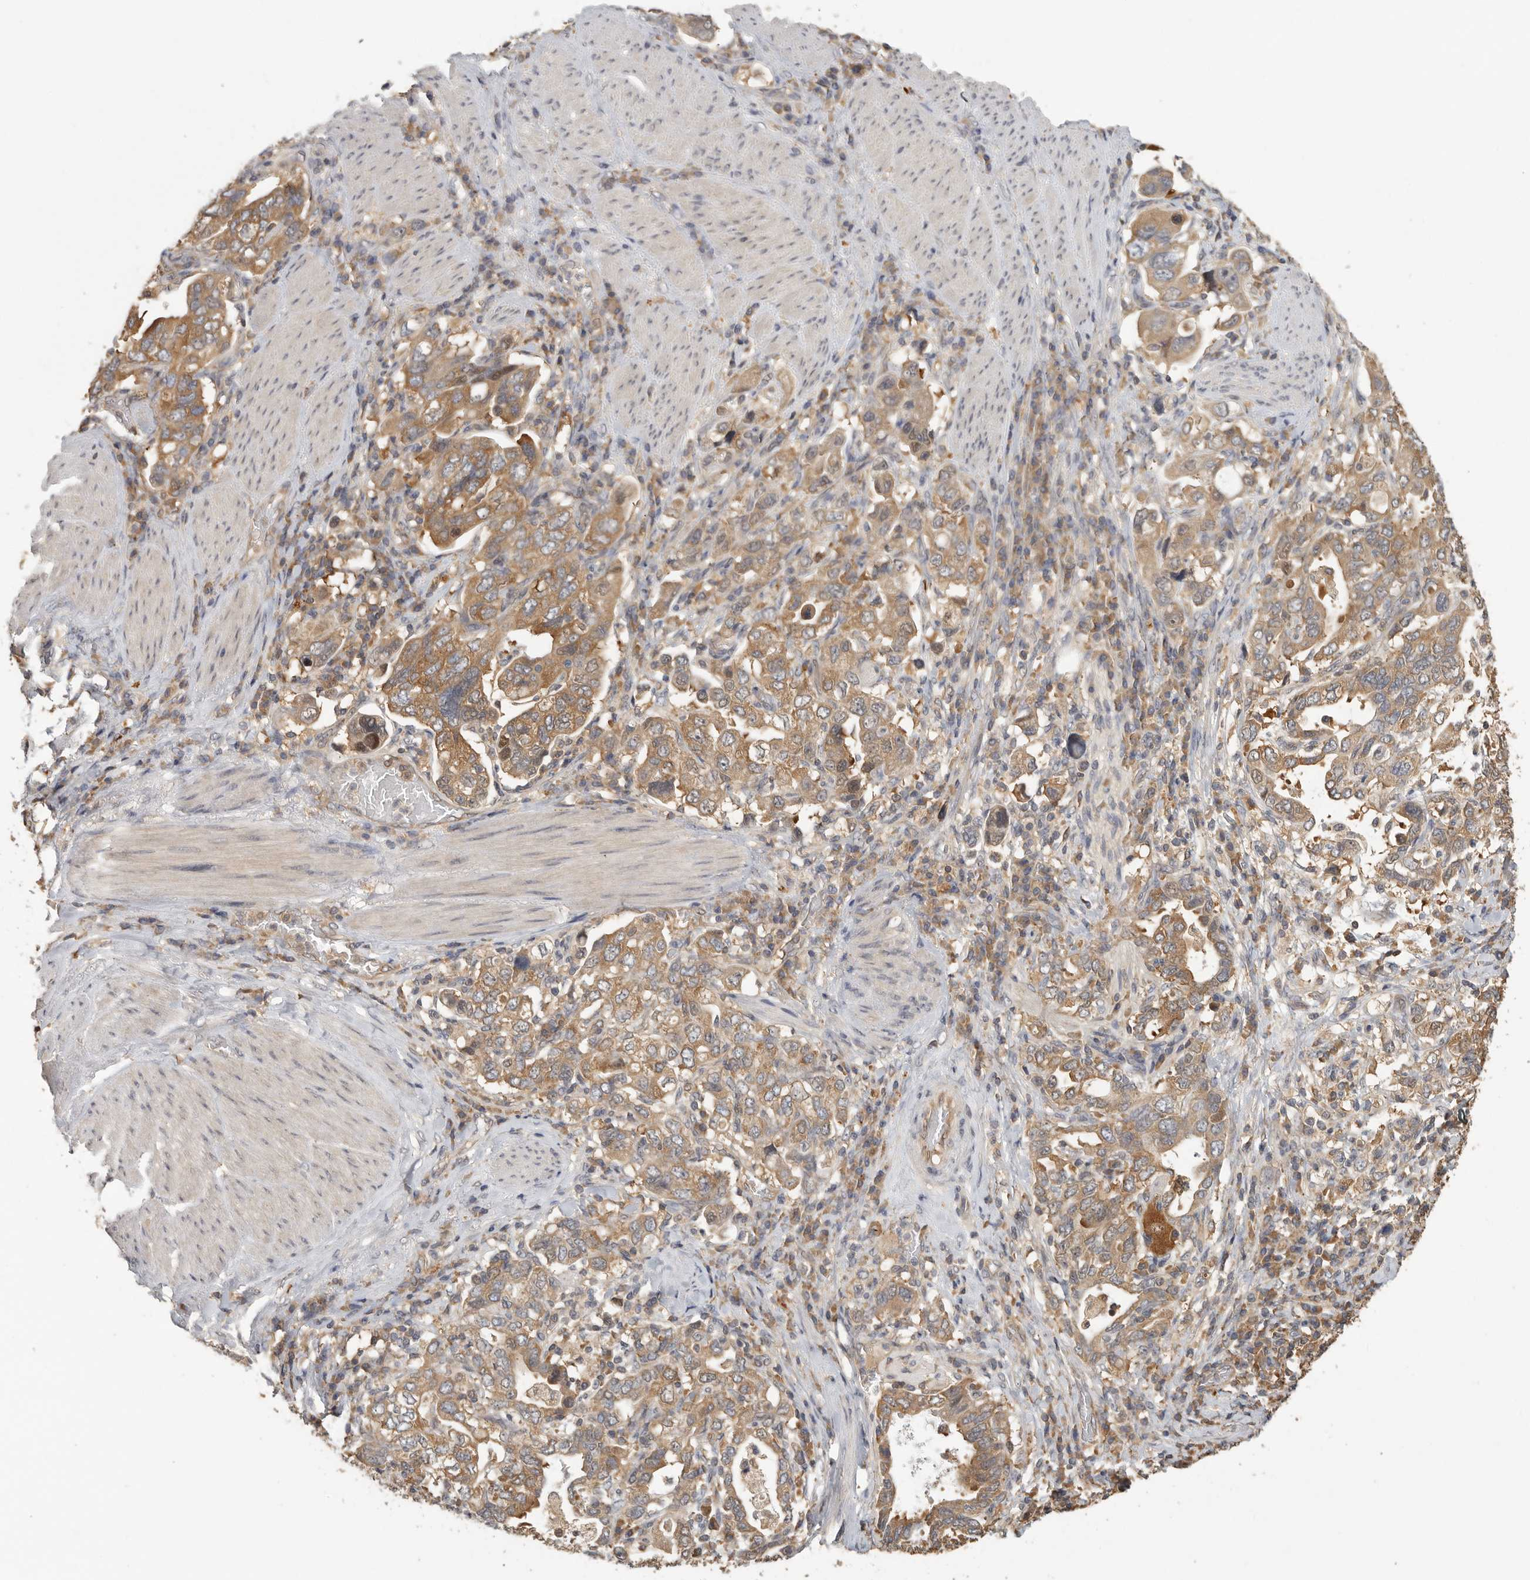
{"staining": {"intensity": "moderate", "quantity": ">75%", "location": "cytoplasmic/membranous"}, "tissue": "stomach cancer", "cell_type": "Tumor cells", "image_type": "cancer", "snomed": [{"axis": "morphology", "description": "Adenocarcinoma, NOS"}, {"axis": "topography", "description": "Stomach, upper"}], "caption": "Human stomach cancer stained with a brown dye shows moderate cytoplasmic/membranous positive positivity in about >75% of tumor cells.", "gene": "CCT8", "patient": {"sex": "male", "age": 62}}